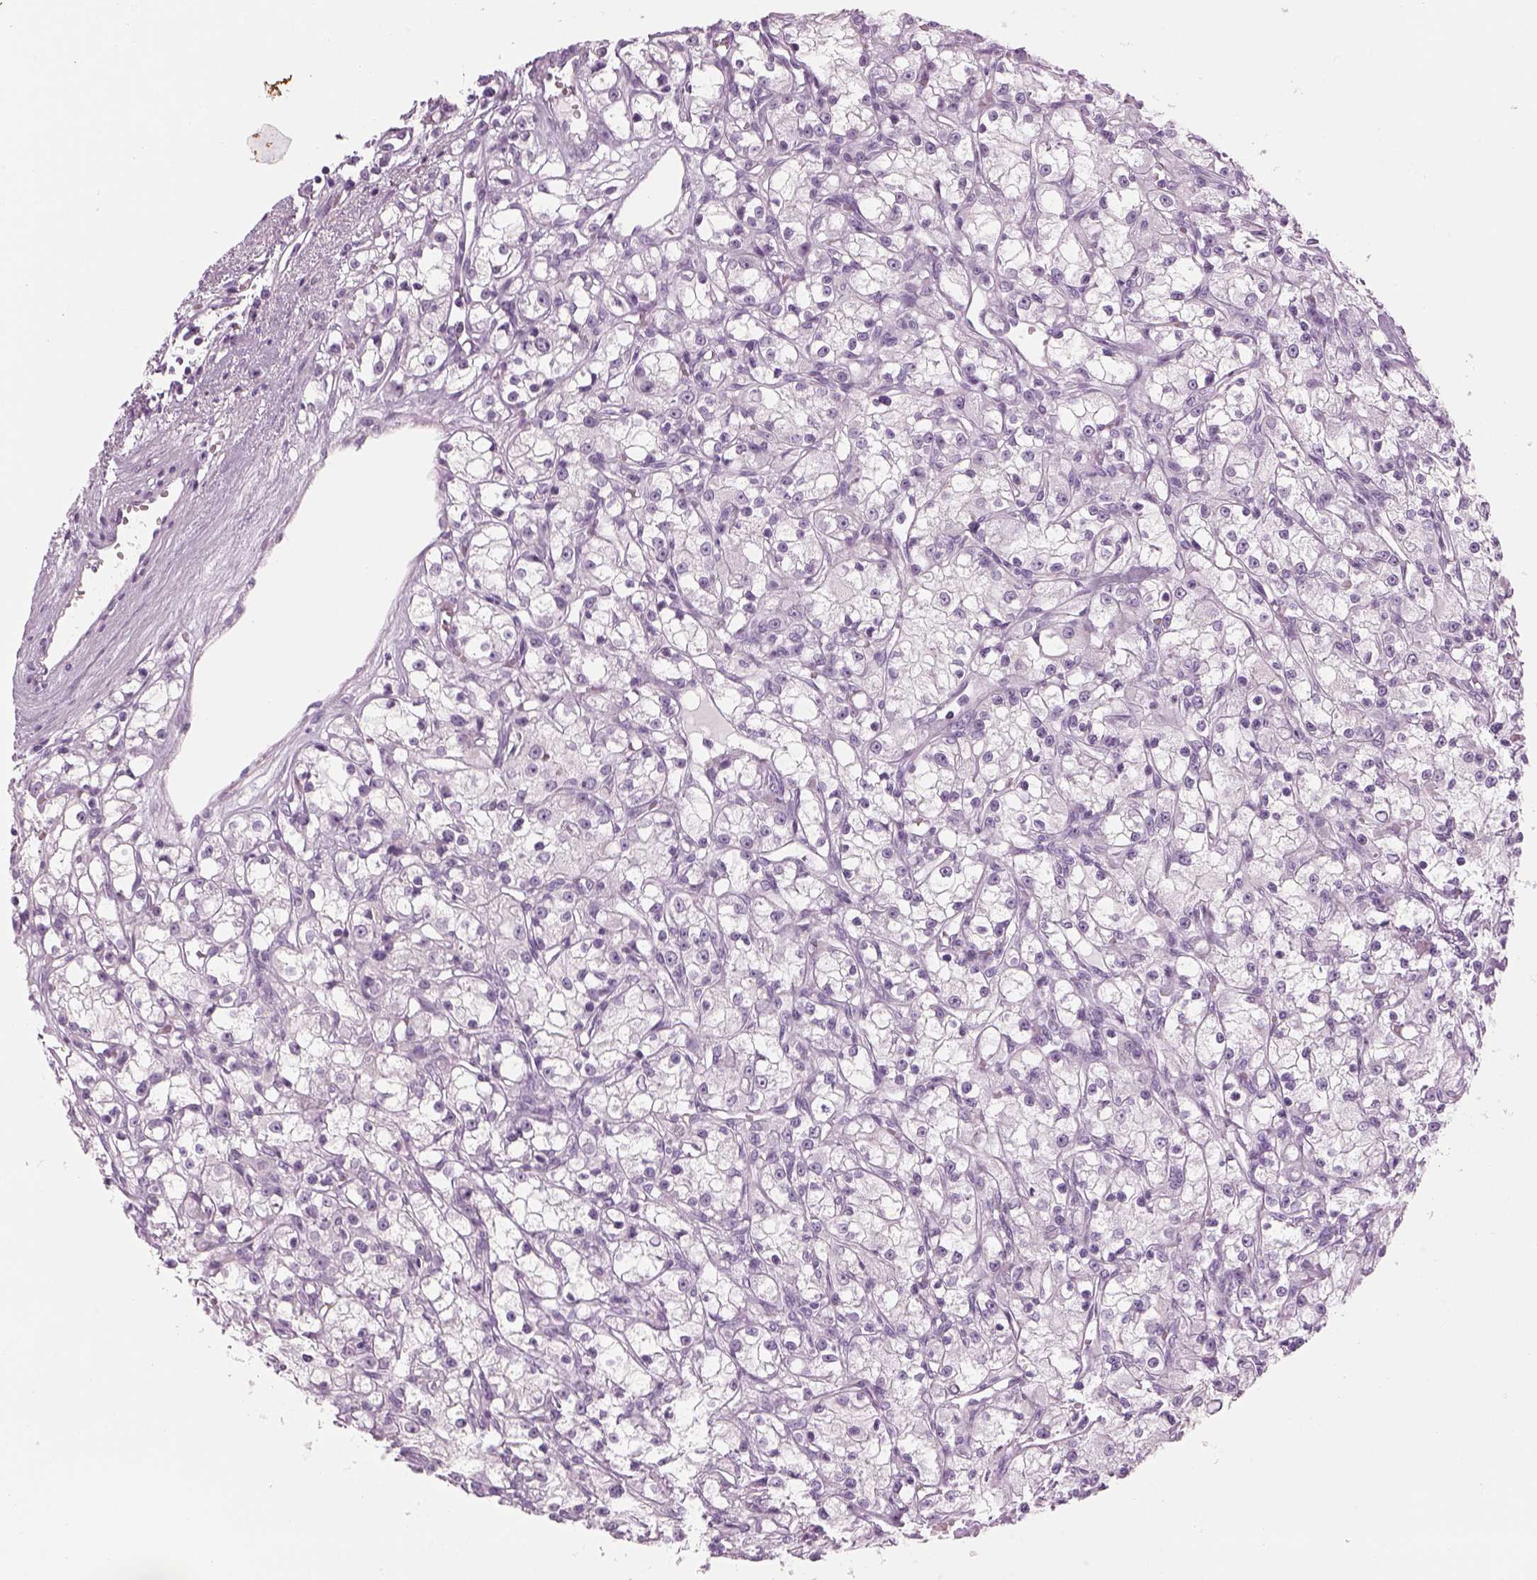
{"staining": {"intensity": "negative", "quantity": "none", "location": "none"}, "tissue": "renal cancer", "cell_type": "Tumor cells", "image_type": "cancer", "snomed": [{"axis": "morphology", "description": "Adenocarcinoma, NOS"}, {"axis": "topography", "description": "Kidney"}], "caption": "IHC histopathology image of human renal adenocarcinoma stained for a protein (brown), which shows no staining in tumor cells.", "gene": "SAG", "patient": {"sex": "female", "age": 59}}